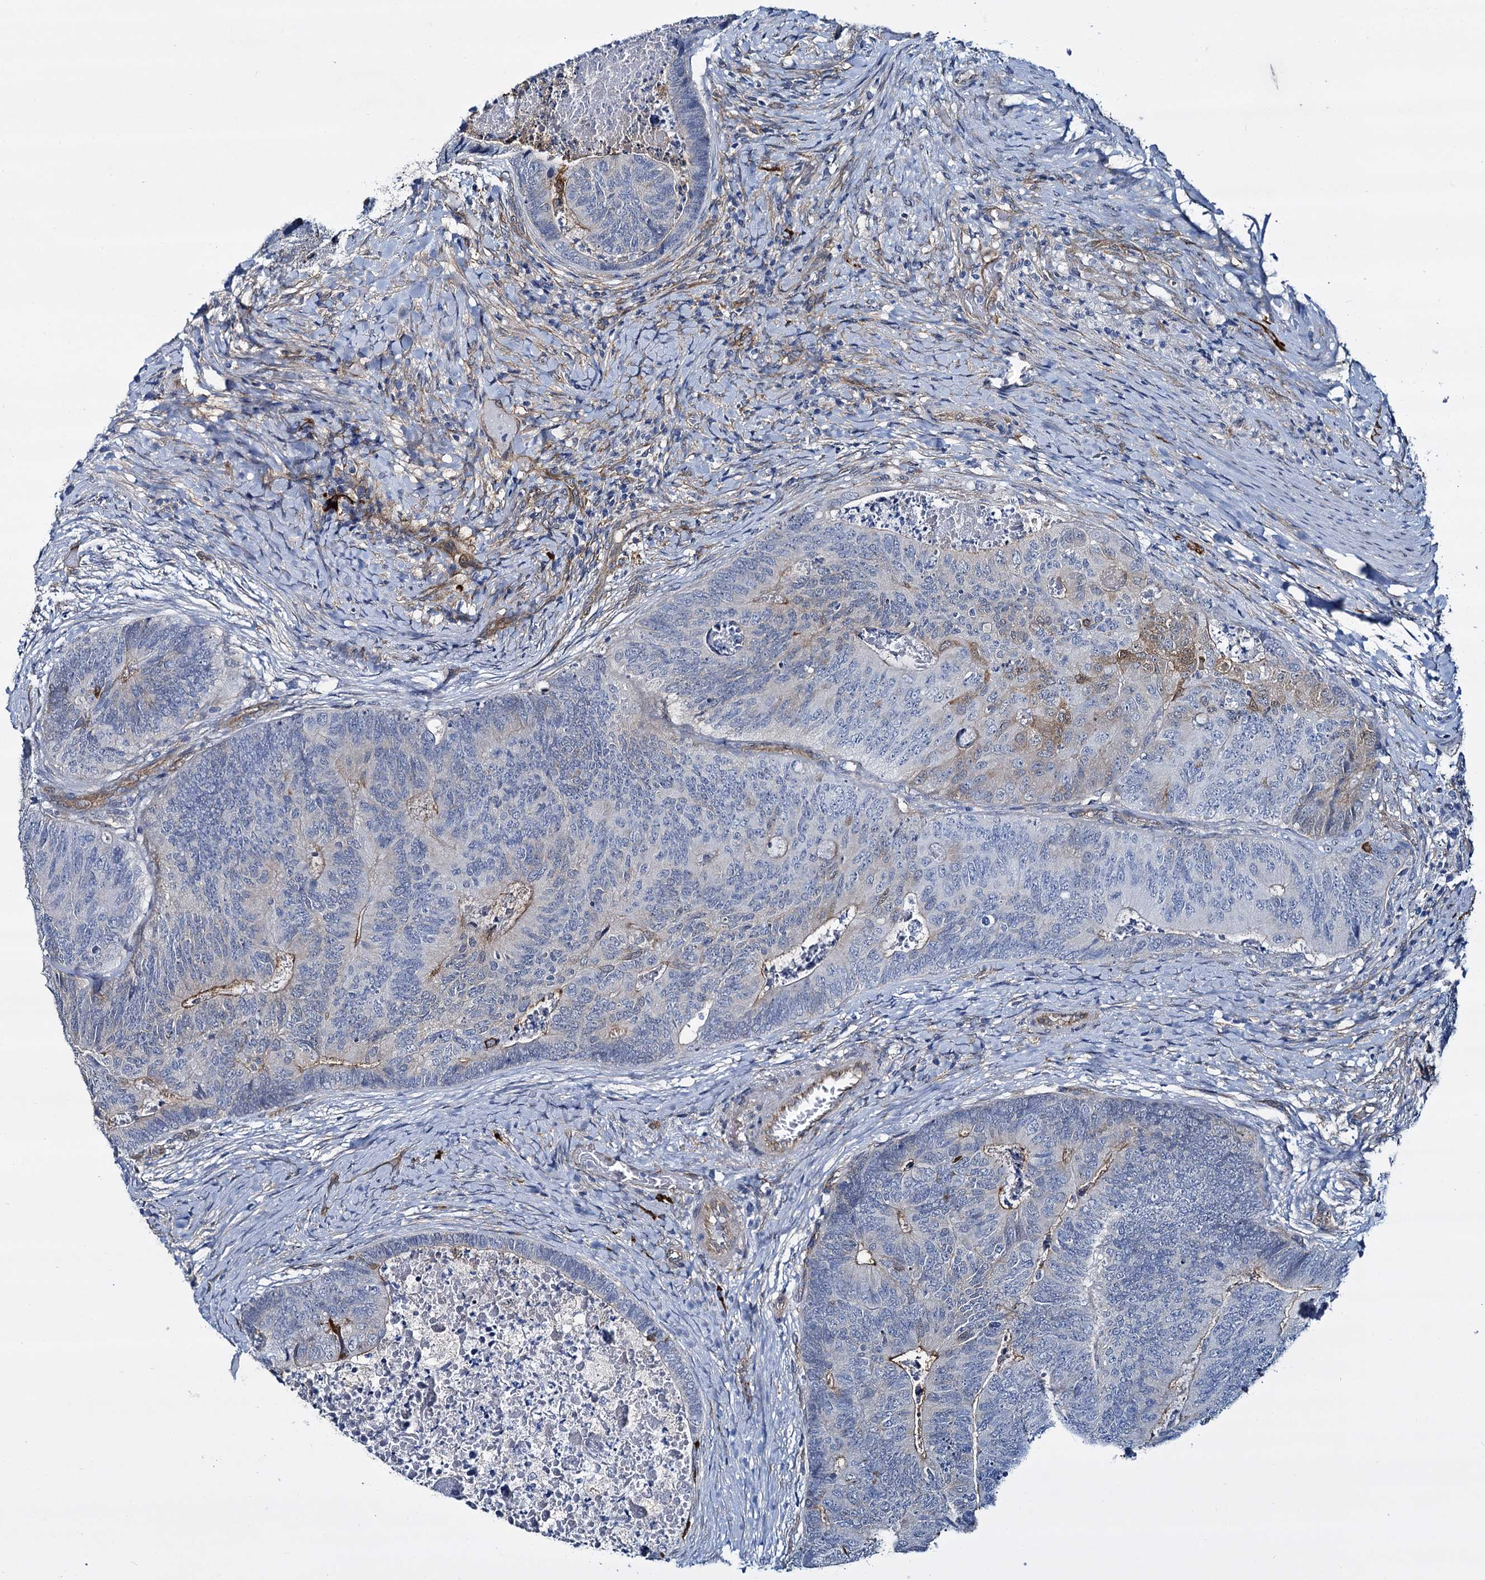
{"staining": {"intensity": "moderate", "quantity": "<25%", "location": "cytoplasmic/membranous"}, "tissue": "colorectal cancer", "cell_type": "Tumor cells", "image_type": "cancer", "snomed": [{"axis": "morphology", "description": "Adenocarcinoma, NOS"}, {"axis": "topography", "description": "Colon"}], "caption": "IHC (DAB) staining of adenocarcinoma (colorectal) shows moderate cytoplasmic/membranous protein positivity in about <25% of tumor cells. (DAB IHC with brightfield microscopy, high magnification).", "gene": "STXBP1", "patient": {"sex": "female", "age": 67}}